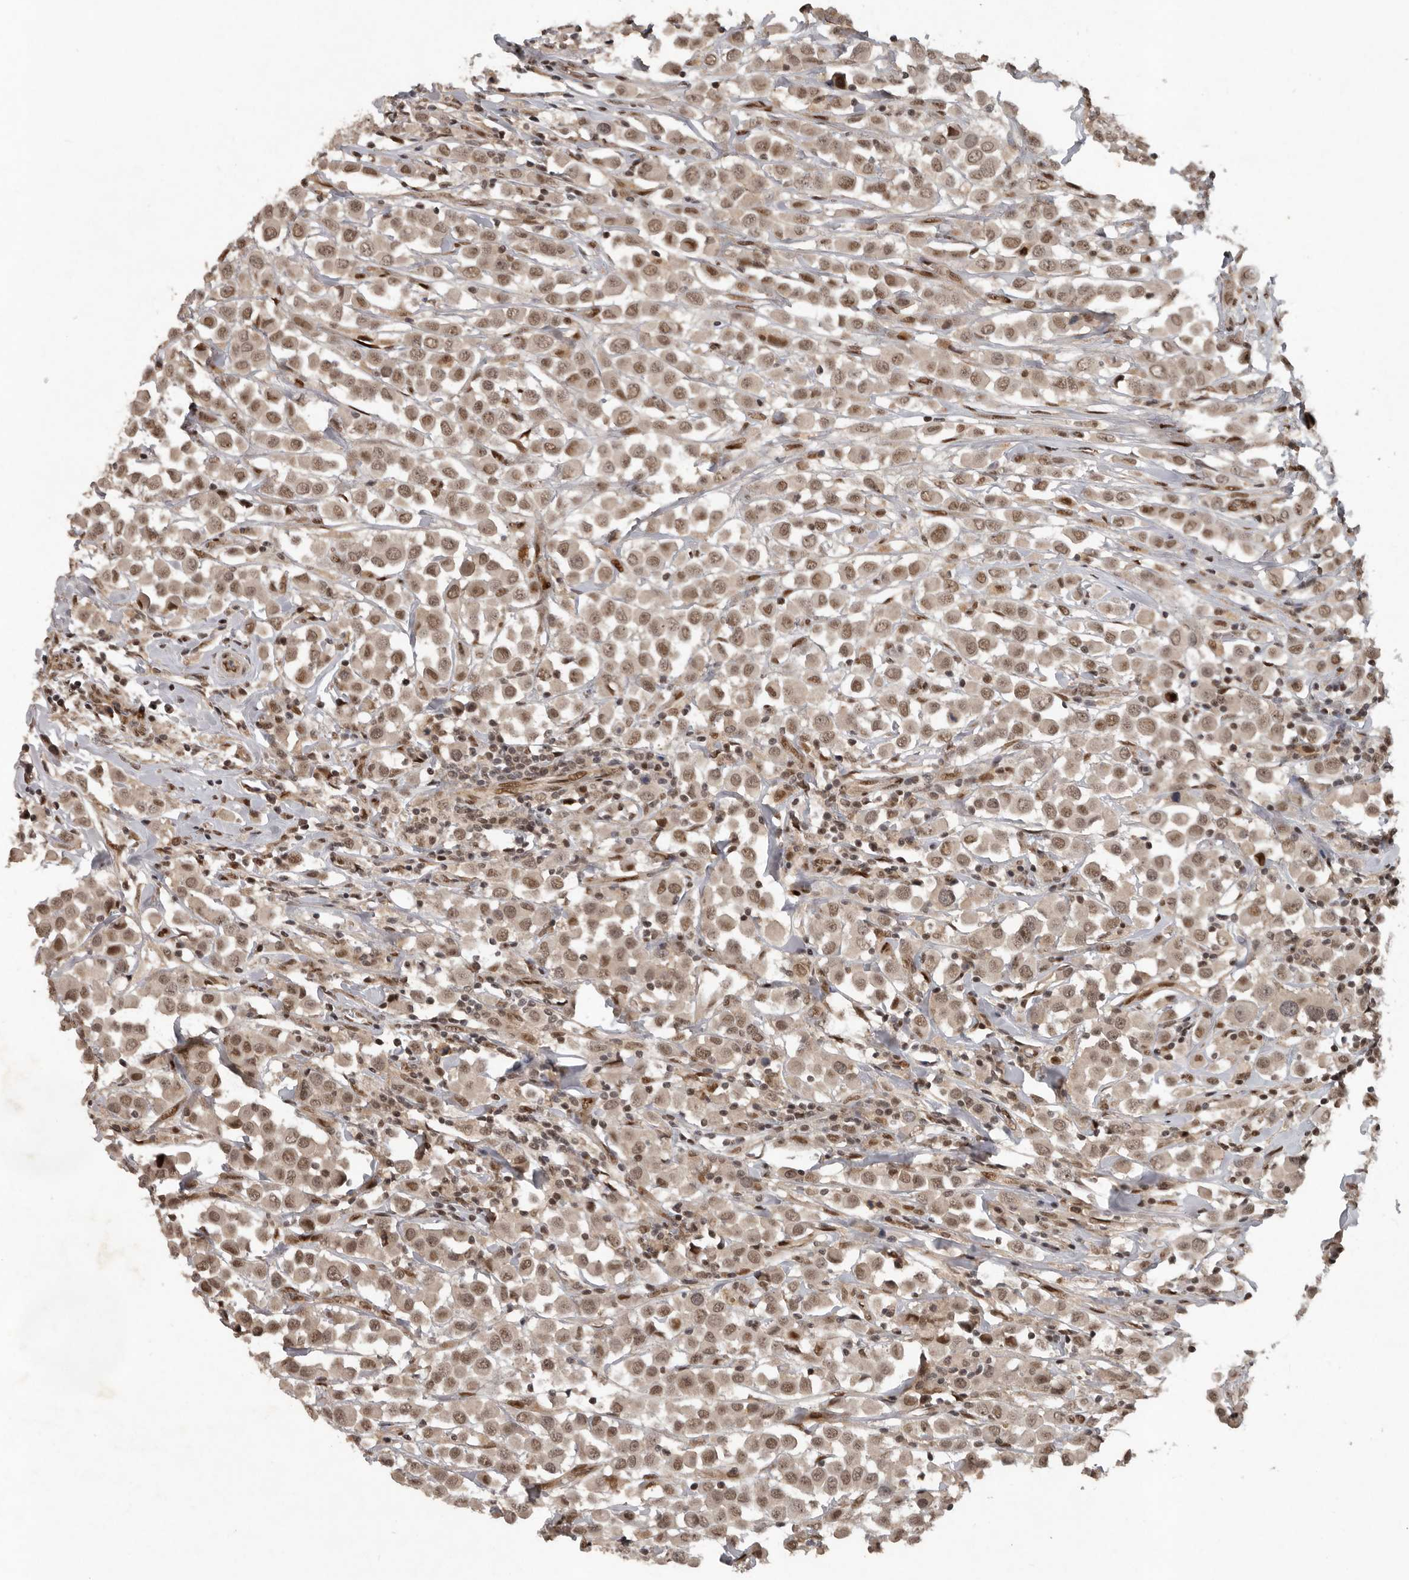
{"staining": {"intensity": "weak", "quantity": ">75%", "location": "nuclear"}, "tissue": "breast cancer", "cell_type": "Tumor cells", "image_type": "cancer", "snomed": [{"axis": "morphology", "description": "Duct carcinoma"}, {"axis": "topography", "description": "Breast"}], "caption": "Breast cancer tissue reveals weak nuclear positivity in approximately >75% of tumor cells, visualized by immunohistochemistry. The staining is performed using DAB brown chromogen to label protein expression. The nuclei are counter-stained blue using hematoxylin.", "gene": "CDC27", "patient": {"sex": "female", "age": 61}}